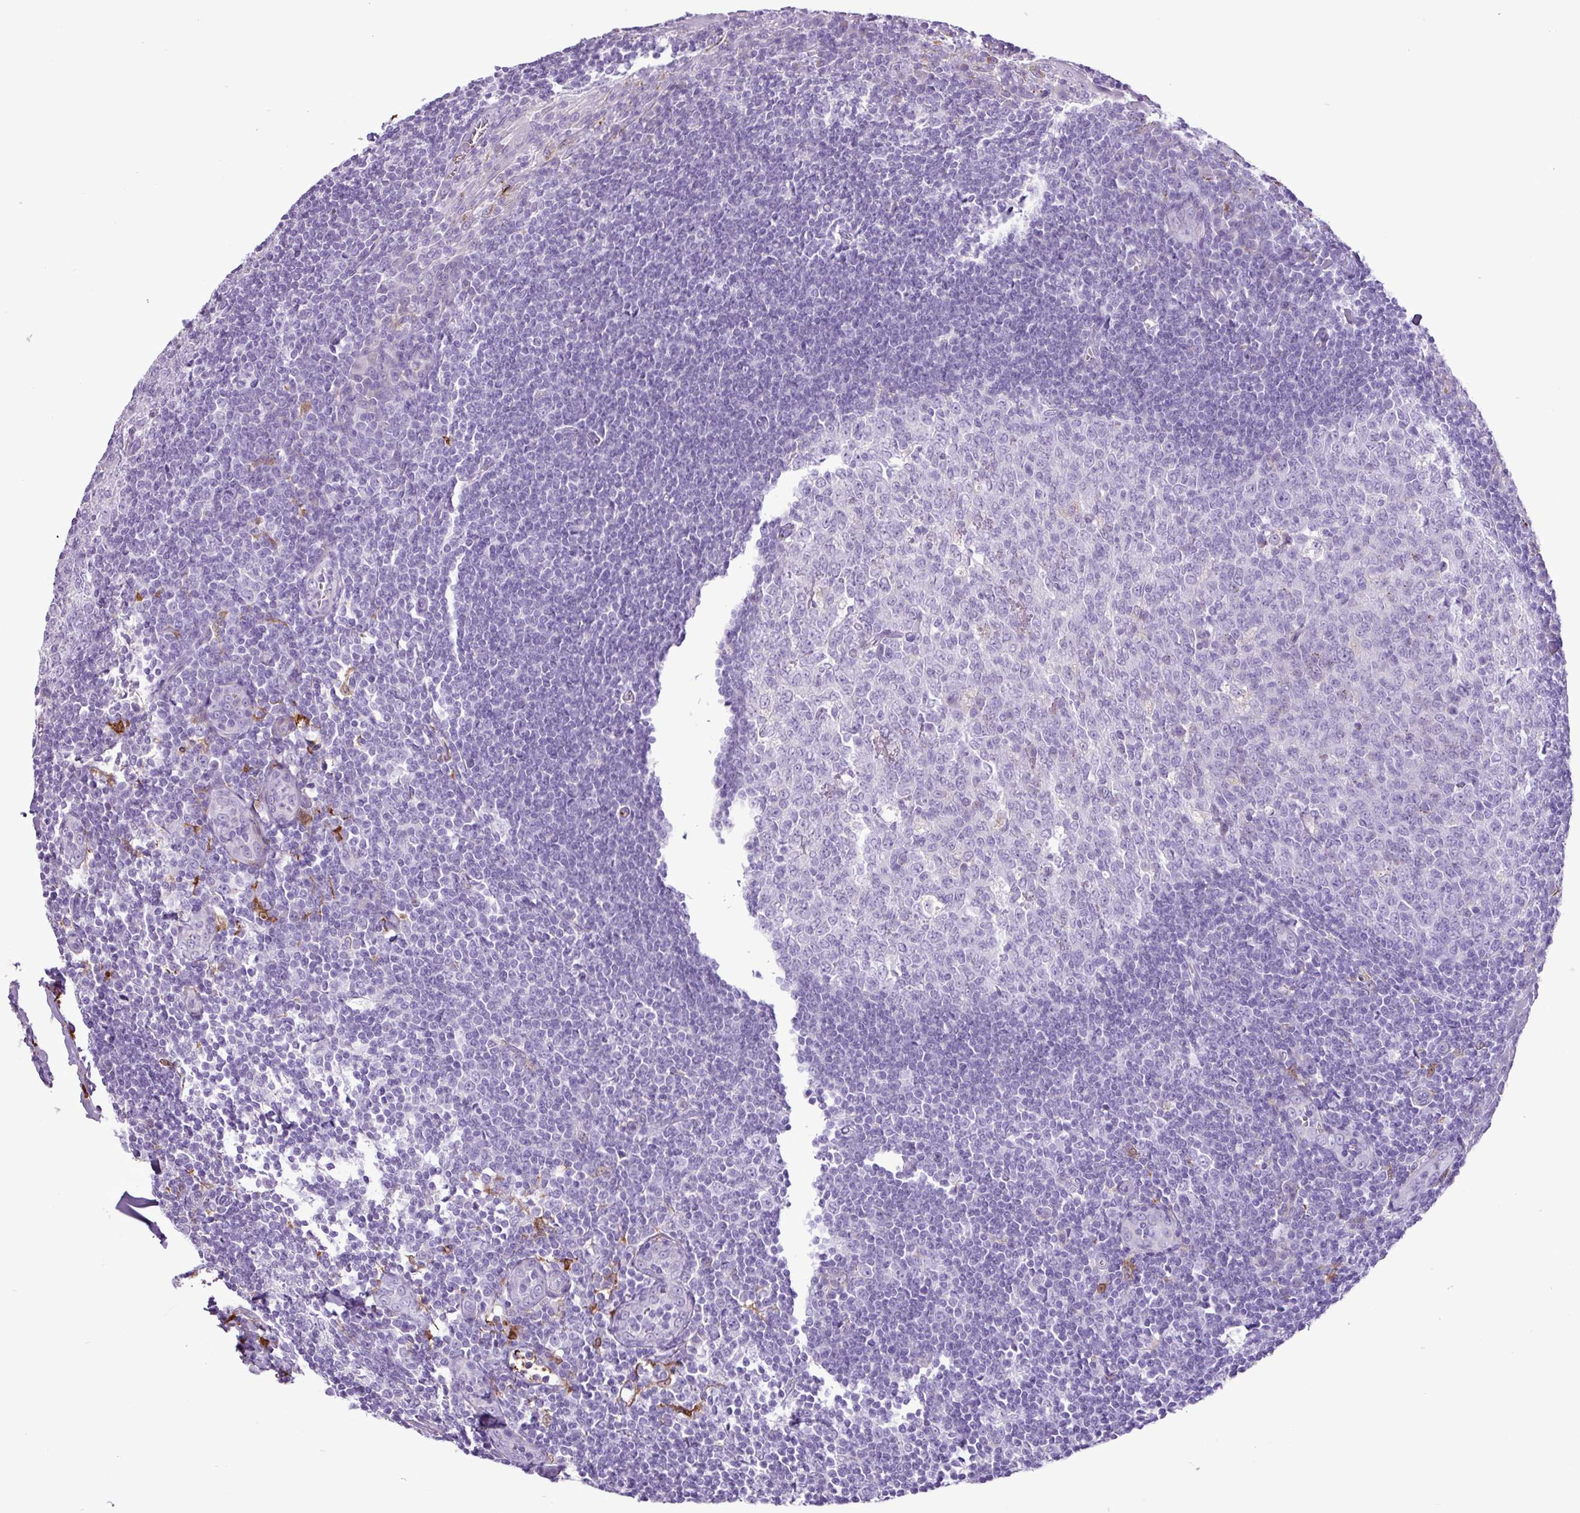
{"staining": {"intensity": "negative", "quantity": "none", "location": "none"}, "tissue": "tonsil", "cell_type": "Germinal center cells", "image_type": "normal", "snomed": [{"axis": "morphology", "description": "Normal tissue, NOS"}, {"axis": "topography", "description": "Tonsil"}], "caption": "Immunohistochemistry (IHC) image of unremarkable tonsil stained for a protein (brown), which demonstrates no positivity in germinal center cells. Brightfield microscopy of immunohistochemistry (IHC) stained with DAB (brown) and hematoxylin (blue), captured at high magnification.", "gene": "TMEM200C", "patient": {"sex": "male", "age": 27}}